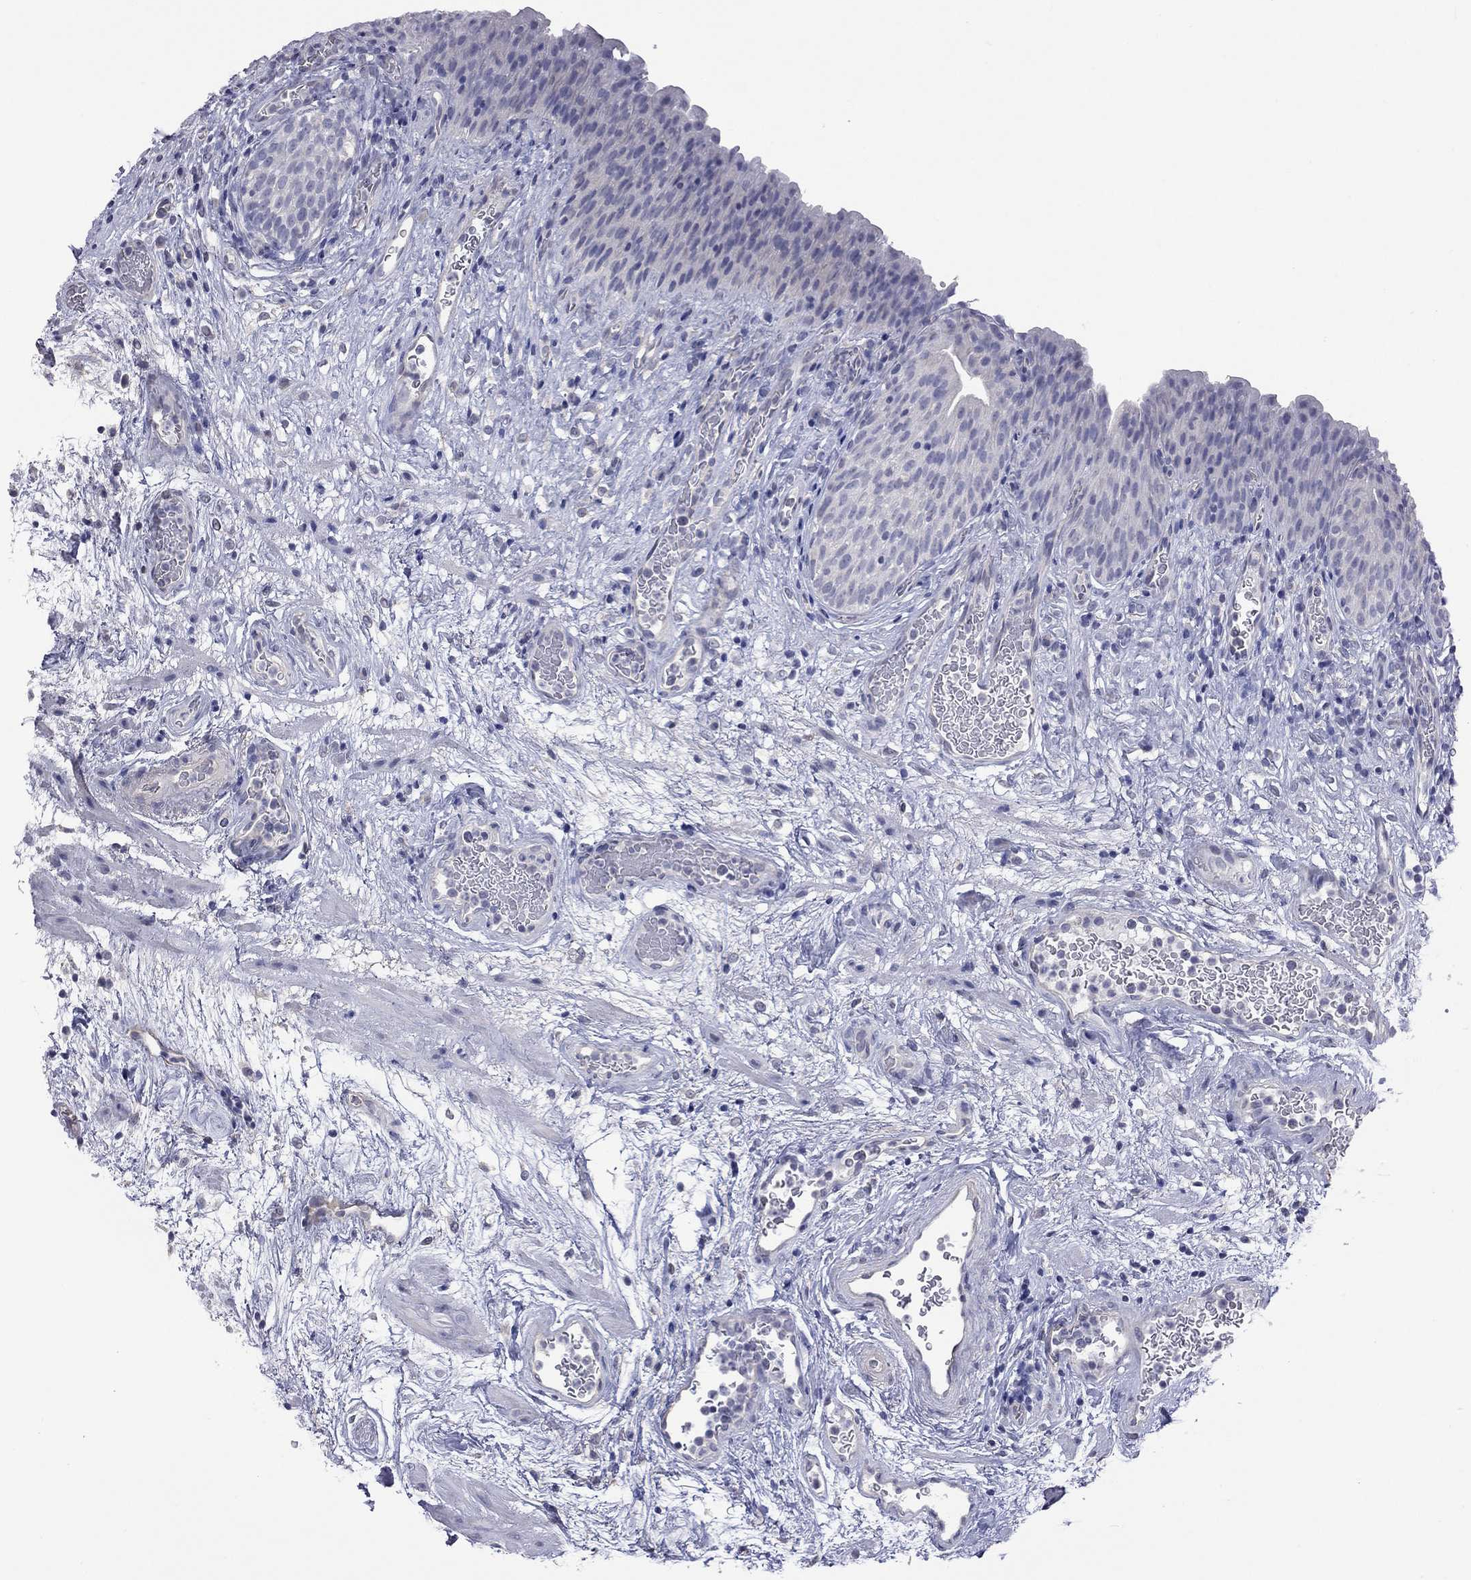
{"staining": {"intensity": "negative", "quantity": "none", "location": "none"}, "tissue": "urinary bladder", "cell_type": "Urothelial cells", "image_type": "normal", "snomed": [{"axis": "morphology", "description": "Normal tissue, NOS"}, {"axis": "topography", "description": "Urinary bladder"}], "caption": "Unremarkable urinary bladder was stained to show a protein in brown. There is no significant expression in urothelial cells.", "gene": "HYLS1", "patient": {"sex": "male", "age": 76}}